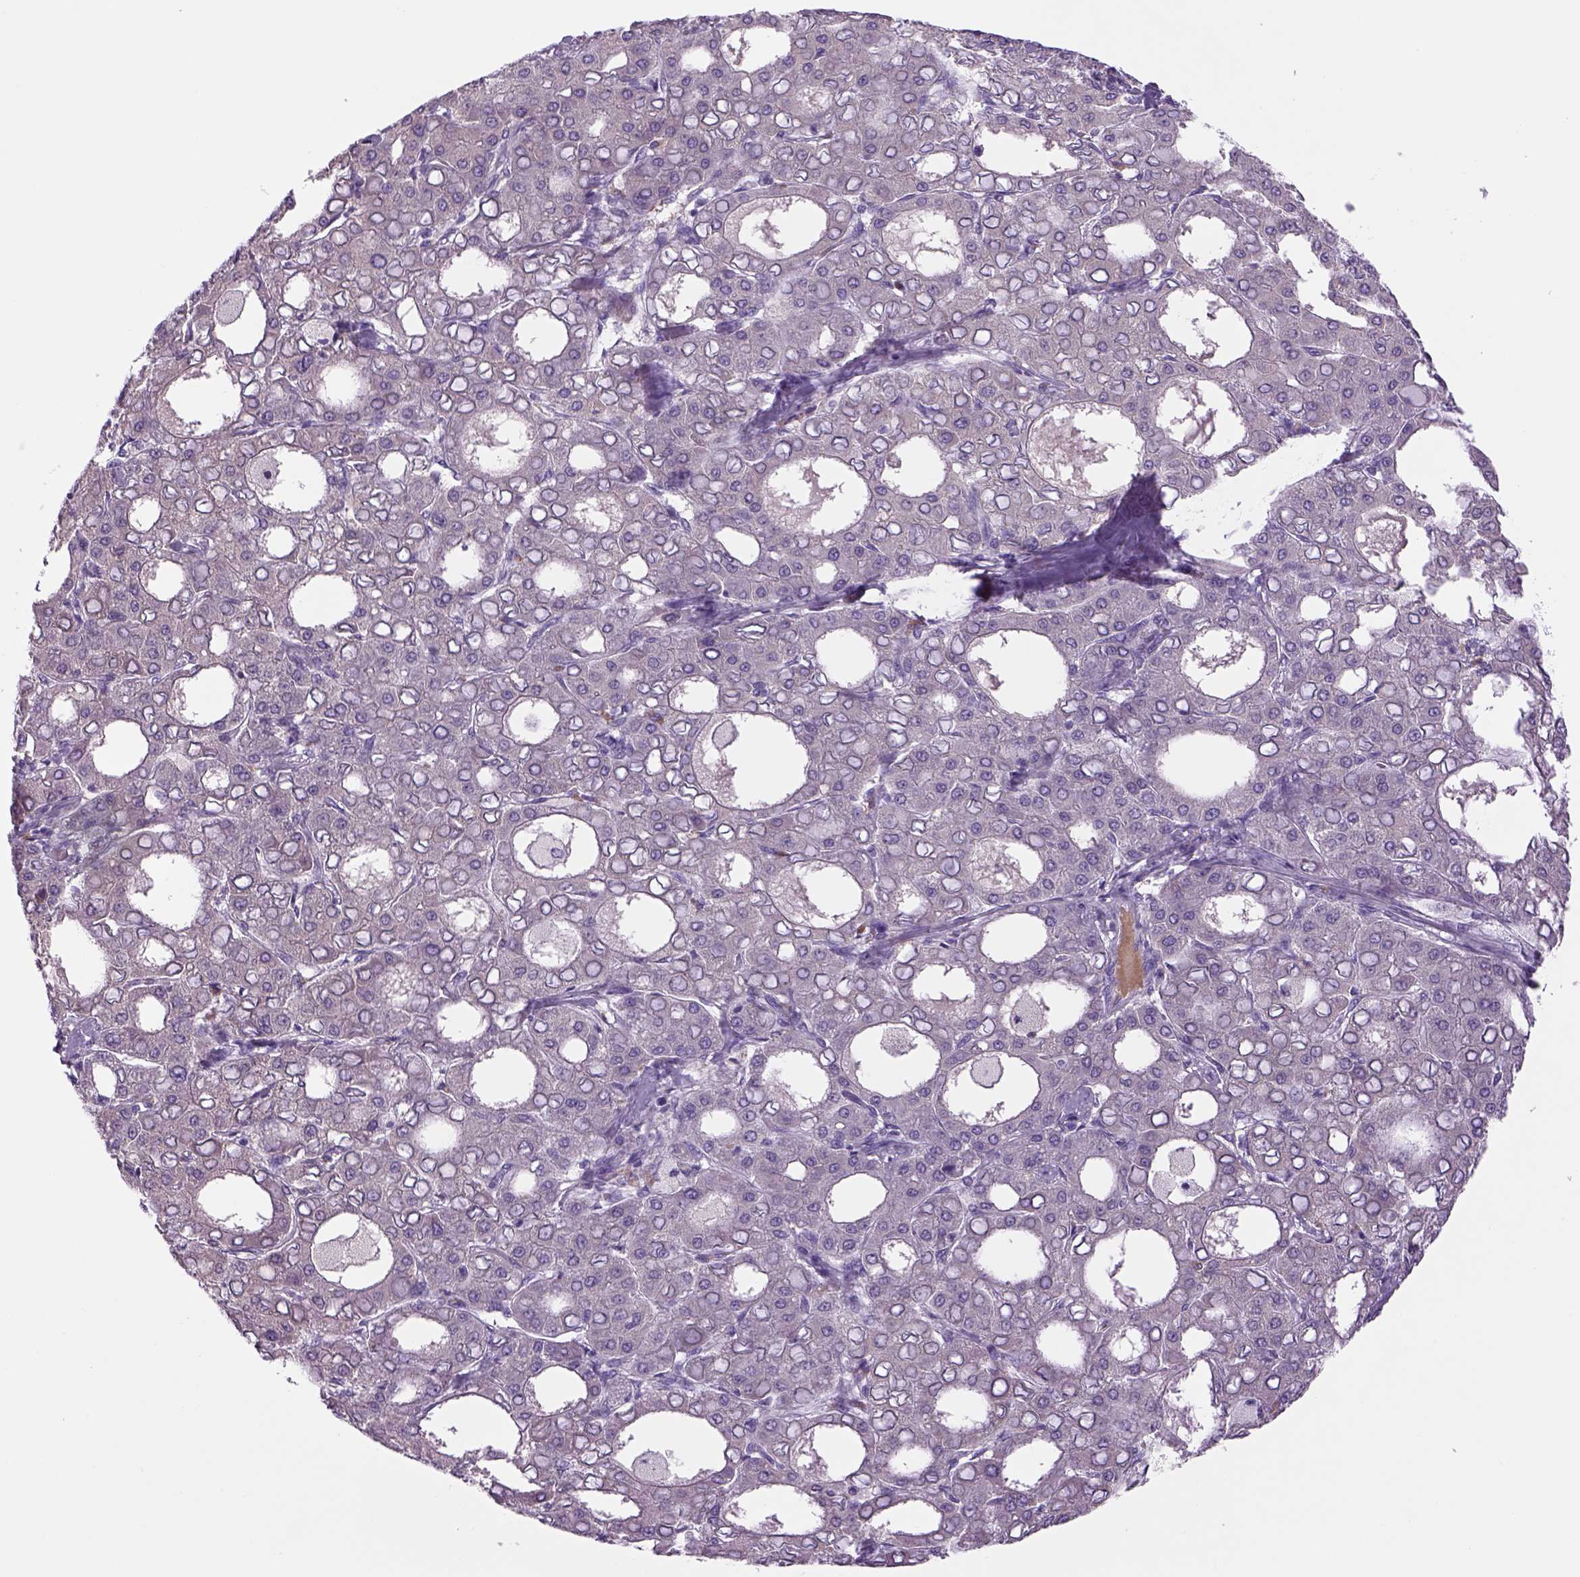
{"staining": {"intensity": "negative", "quantity": "none", "location": "none"}, "tissue": "liver cancer", "cell_type": "Tumor cells", "image_type": "cancer", "snomed": [{"axis": "morphology", "description": "Carcinoma, Hepatocellular, NOS"}, {"axis": "topography", "description": "Liver"}], "caption": "Immunohistochemistry (IHC) micrograph of human liver cancer (hepatocellular carcinoma) stained for a protein (brown), which demonstrates no positivity in tumor cells. (Brightfield microscopy of DAB (3,3'-diaminobenzidine) IHC at high magnification).", "gene": "DBH", "patient": {"sex": "male", "age": 65}}